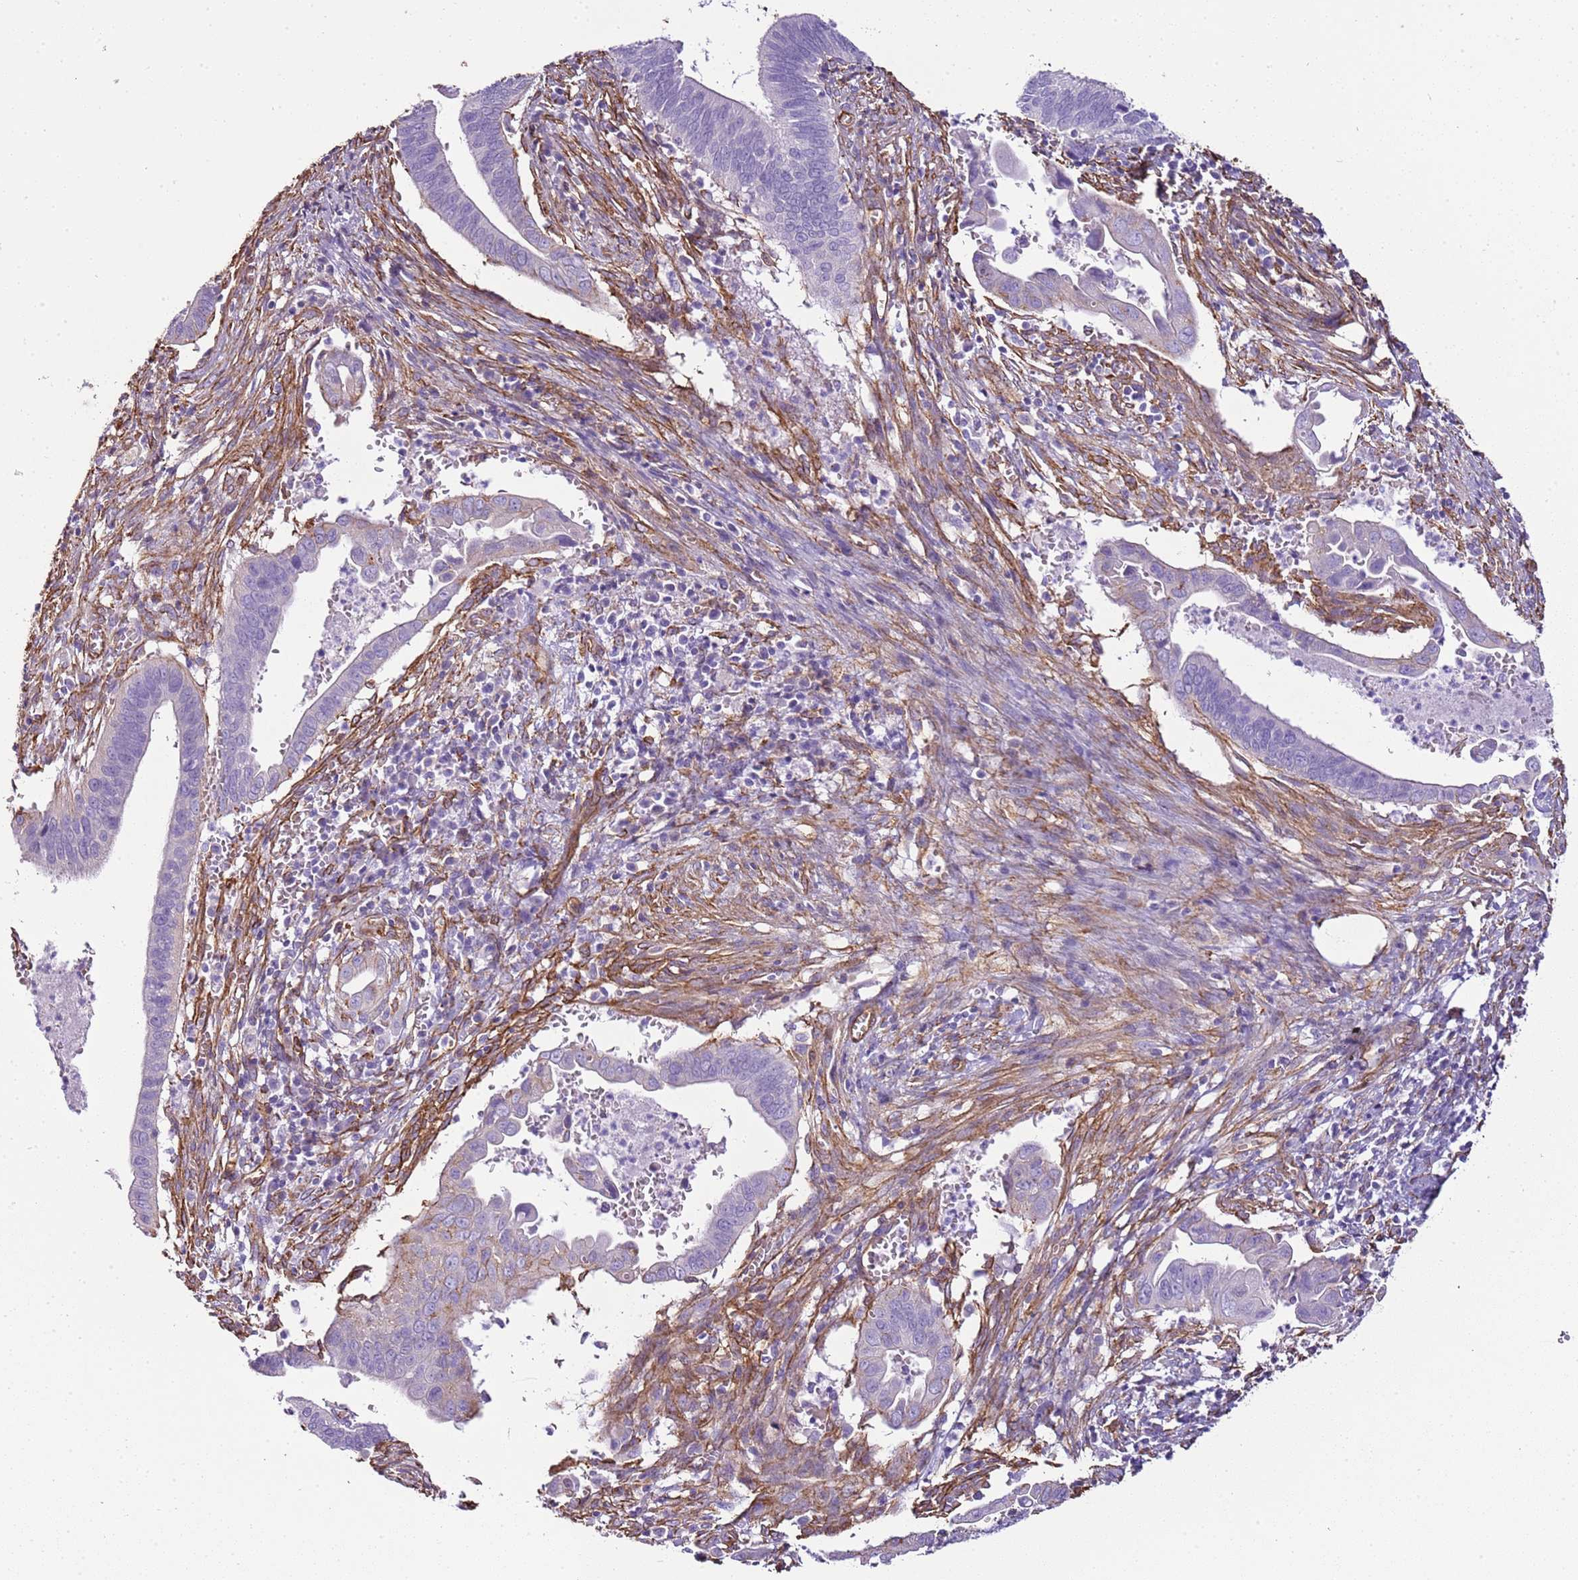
{"staining": {"intensity": "negative", "quantity": "none", "location": "none"}, "tissue": "cervical cancer", "cell_type": "Tumor cells", "image_type": "cancer", "snomed": [{"axis": "morphology", "description": "Adenocarcinoma, NOS"}, {"axis": "topography", "description": "Cervix"}], "caption": "Image shows no significant protein staining in tumor cells of adenocarcinoma (cervical).", "gene": "CTDSPL", "patient": {"sex": "female", "age": 42}}